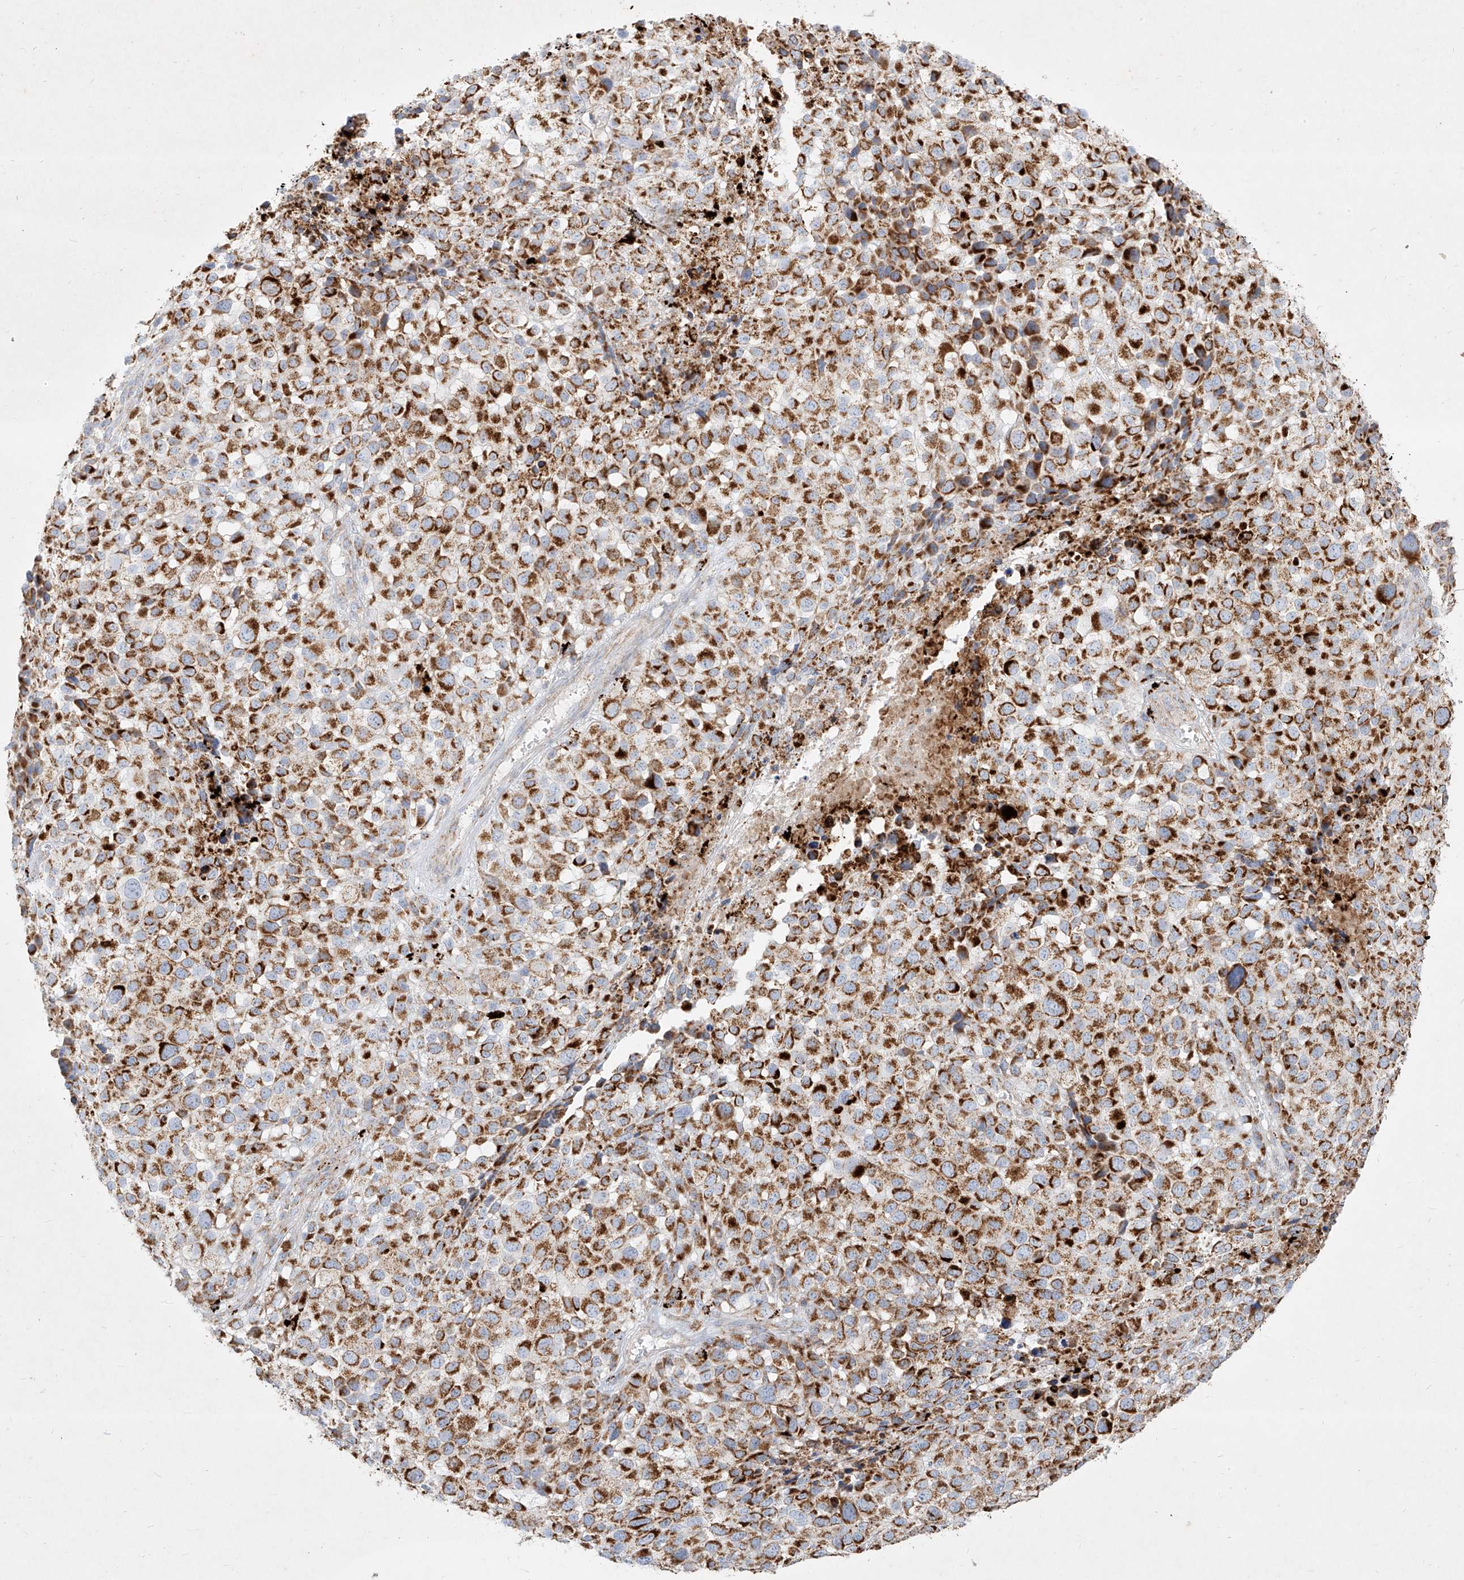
{"staining": {"intensity": "moderate", "quantity": ">75%", "location": "cytoplasmic/membranous"}, "tissue": "melanoma", "cell_type": "Tumor cells", "image_type": "cancer", "snomed": [{"axis": "morphology", "description": "Malignant melanoma, NOS"}, {"axis": "topography", "description": "Skin of trunk"}], "caption": "High-power microscopy captured an immunohistochemistry (IHC) micrograph of melanoma, revealing moderate cytoplasmic/membranous positivity in about >75% of tumor cells.", "gene": "MTX2", "patient": {"sex": "male", "age": 71}}